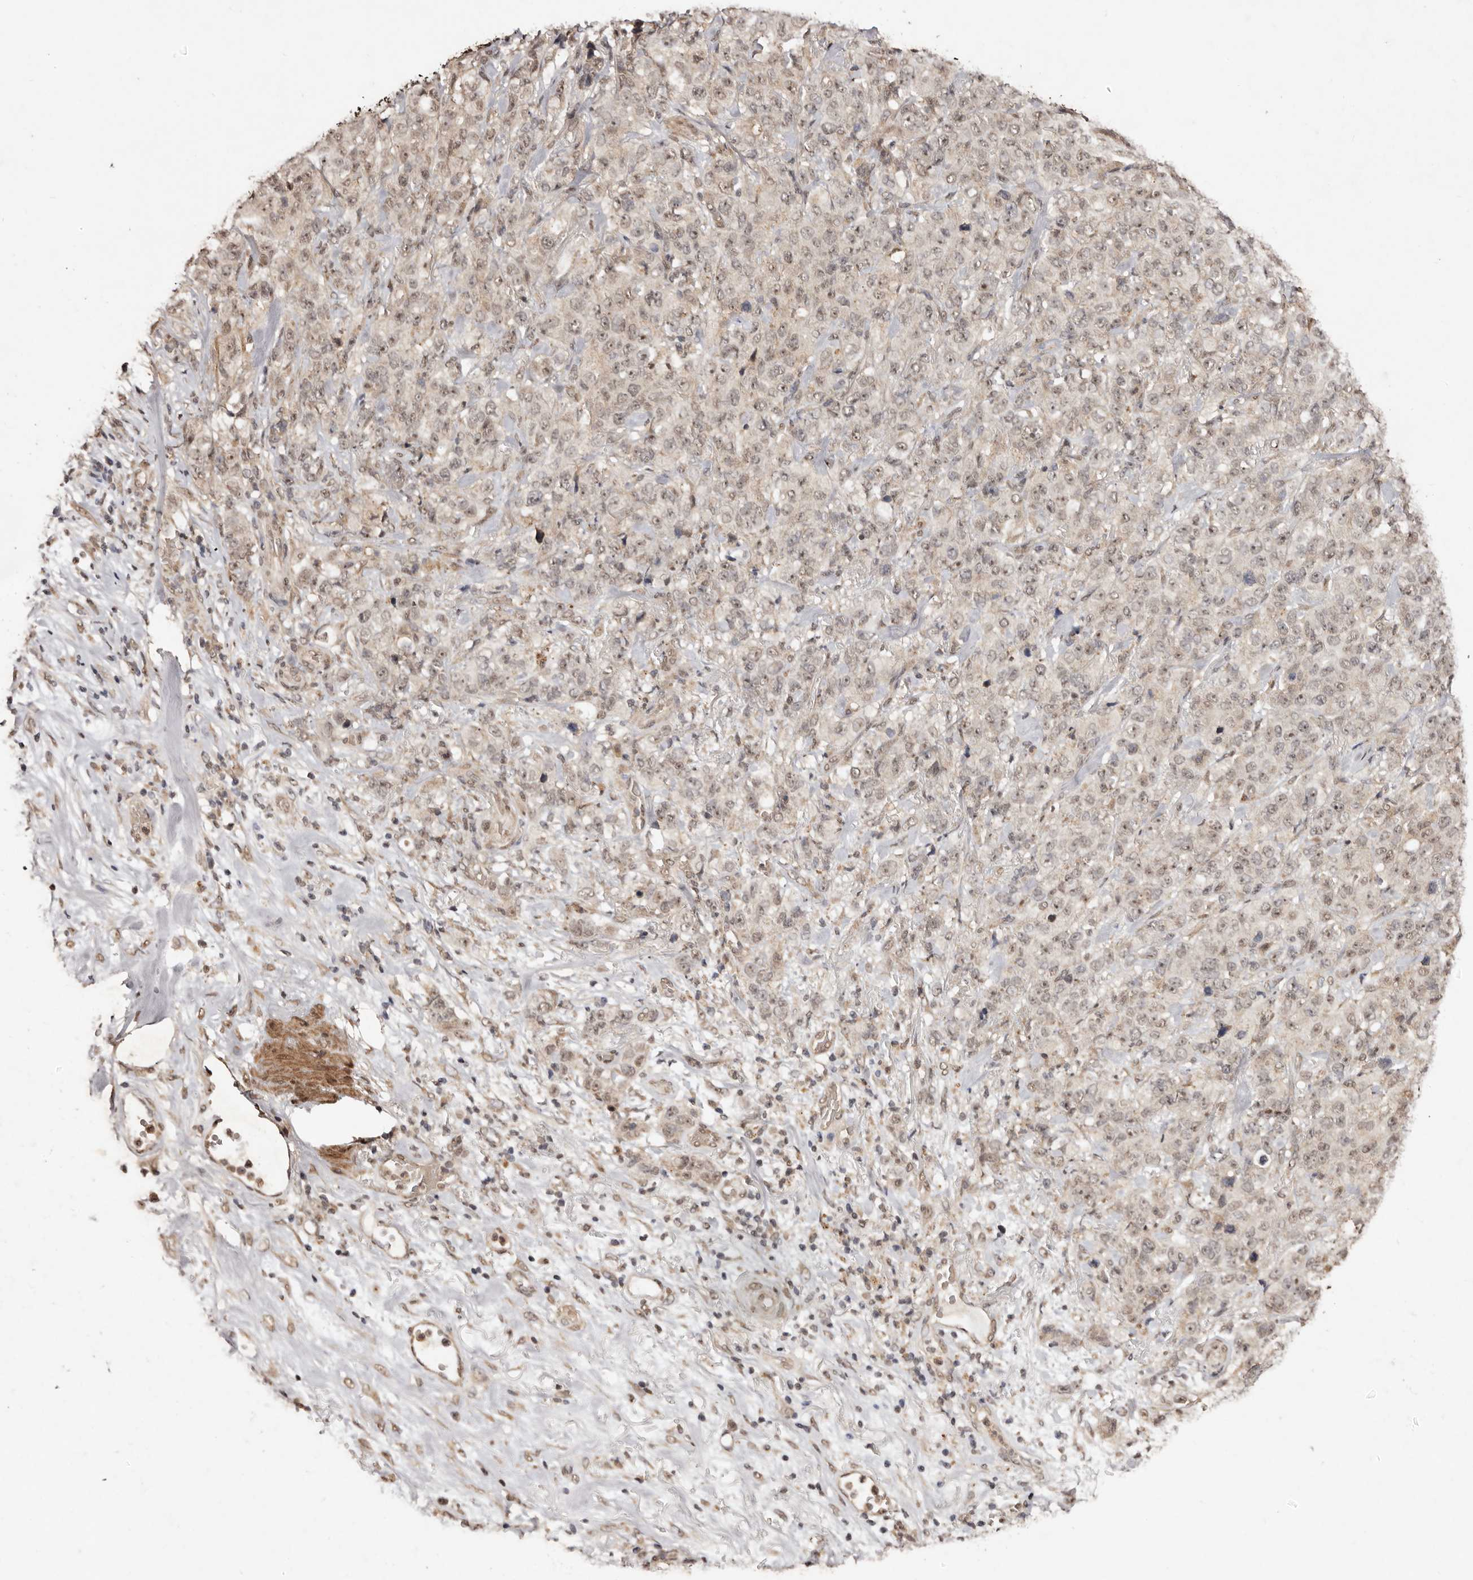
{"staining": {"intensity": "weak", "quantity": "25%-75%", "location": "cytoplasmic/membranous,nuclear"}, "tissue": "stomach cancer", "cell_type": "Tumor cells", "image_type": "cancer", "snomed": [{"axis": "morphology", "description": "Adenocarcinoma, NOS"}, {"axis": "topography", "description": "Stomach"}], "caption": "A micrograph of stomach cancer stained for a protein reveals weak cytoplasmic/membranous and nuclear brown staining in tumor cells. (IHC, brightfield microscopy, high magnification).", "gene": "NOTCH1", "patient": {"sex": "male", "age": 48}}